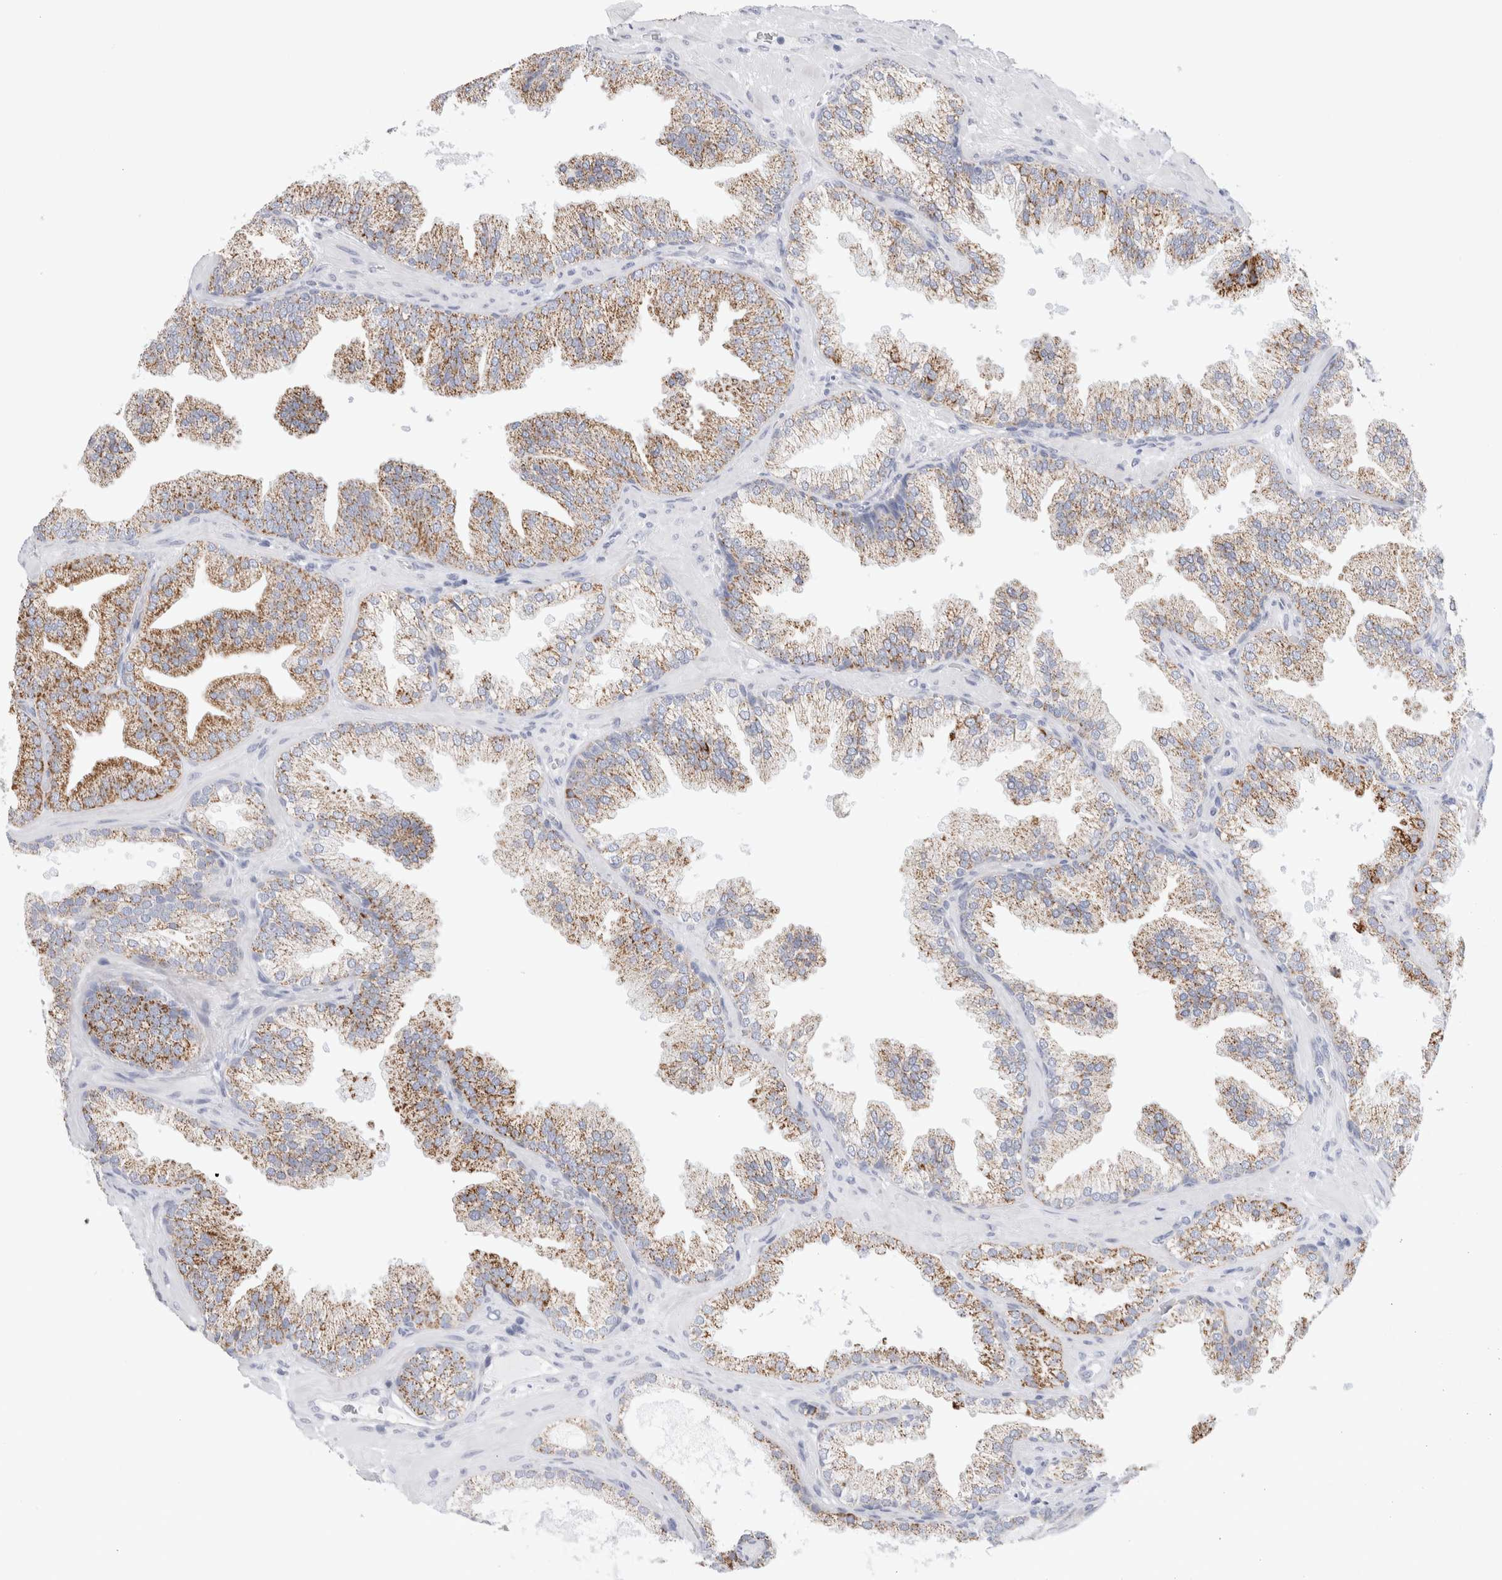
{"staining": {"intensity": "moderate", "quantity": ">75%", "location": "cytoplasmic/membranous"}, "tissue": "prostate cancer", "cell_type": "Tumor cells", "image_type": "cancer", "snomed": [{"axis": "morphology", "description": "Adenocarcinoma, Low grade"}, {"axis": "topography", "description": "Prostate"}], "caption": "Prostate adenocarcinoma (low-grade) stained with immunohistochemistry reveals moderate cytoplasmic/membranous expression in about >75% of tumor cells. Immunohistochemistry (ihc) stains the protein in brown and the nuclei are stained blue.", "gene": "ECHDC2", "patient": {"sex": "male", "age": 62}}